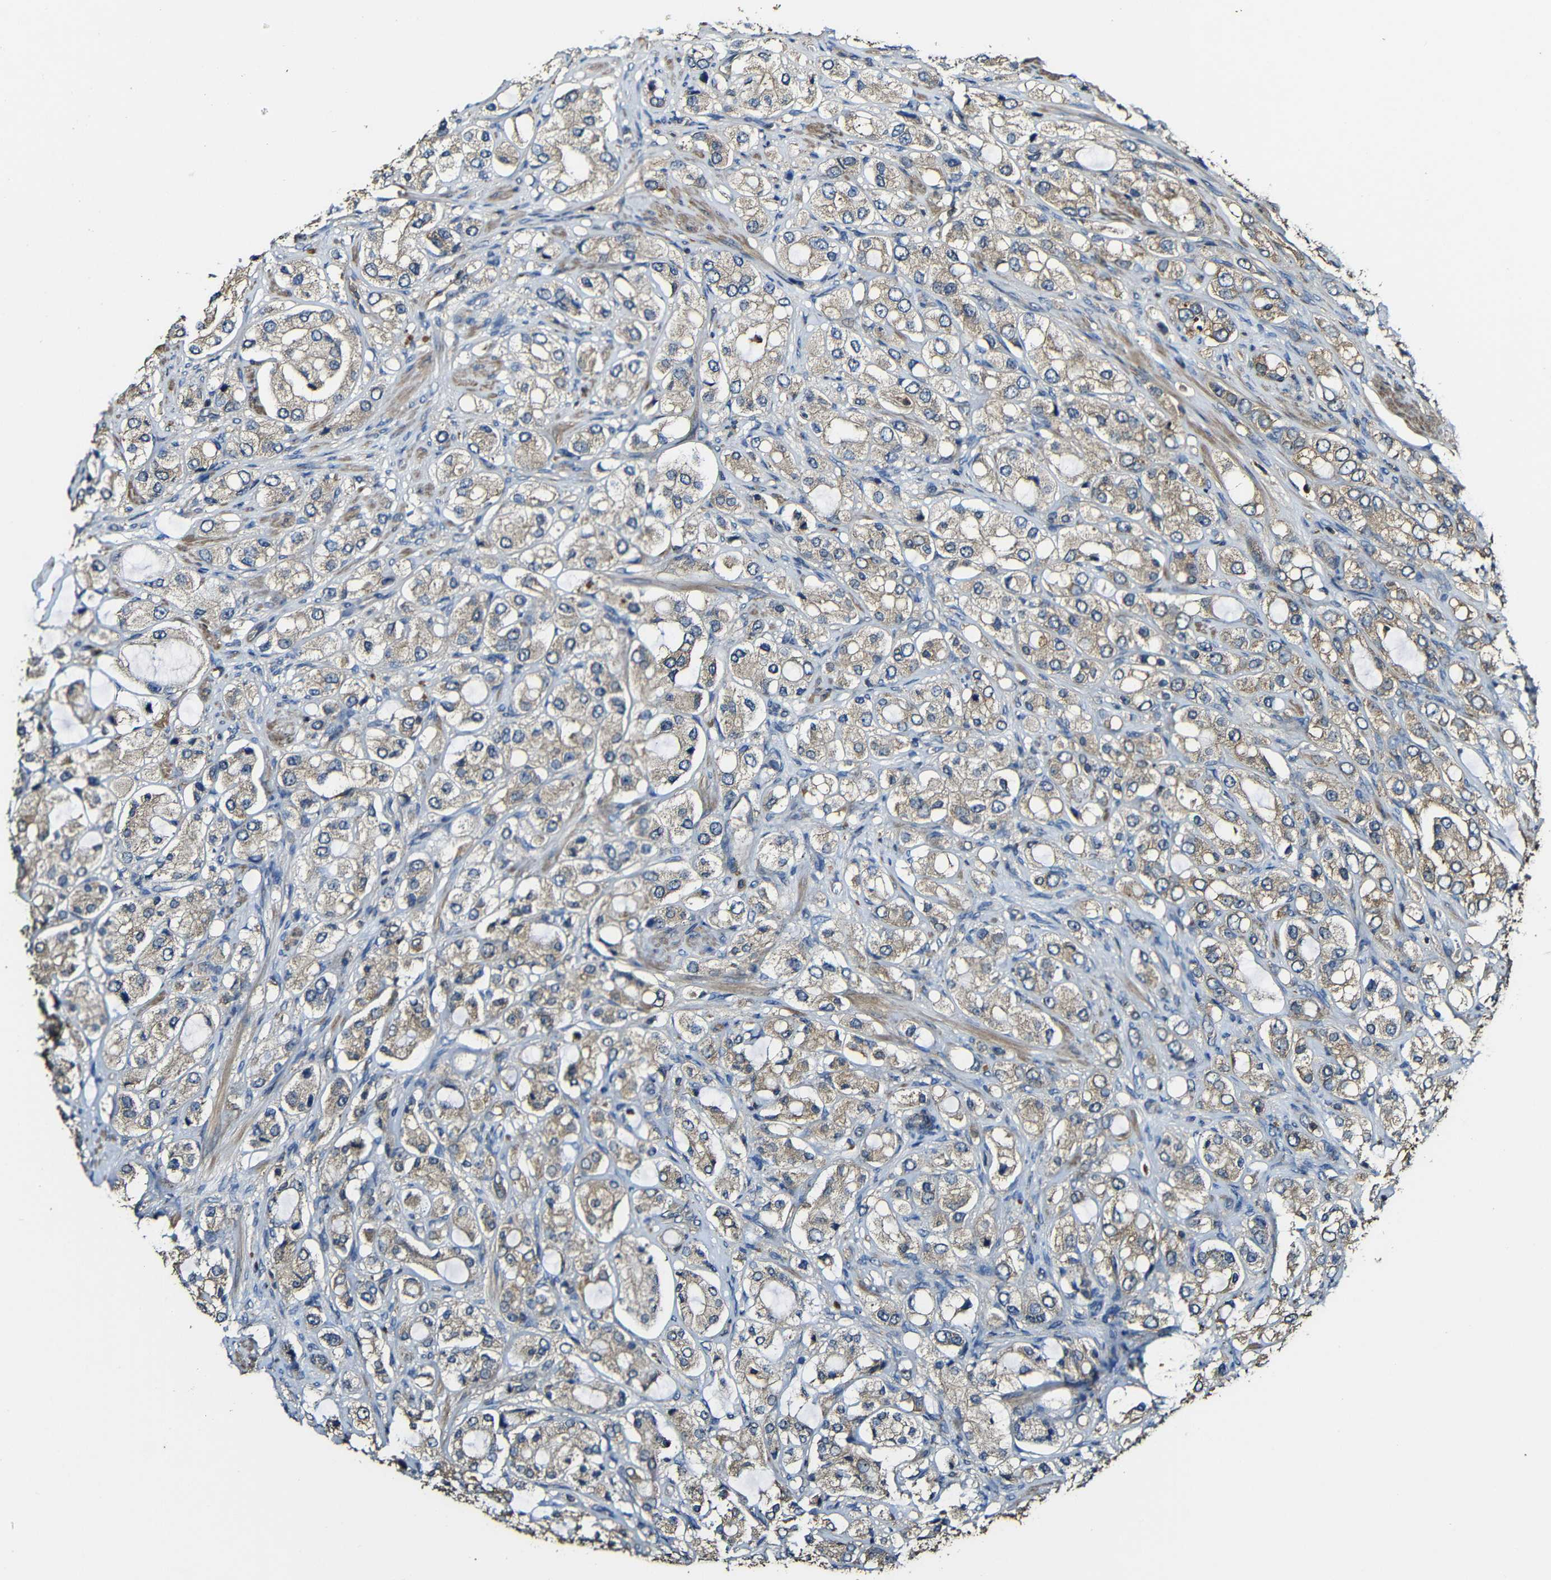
{"staining": {"intensity": "weak", "quantity": ">75%", "location": "cytoplasmic/membranous"}, "tissue": "prostate cancer", "cell_type": "Tumor cells", "image_type": "cancer", "snomed": [{"axis": "morphology", "description": "Adenocarcinoma, High grade"}, {"axis": "topography", "description": "Prostate"}], "caption": "Prostate high-grade adenocarcinoma was stained to show a protein in brown. There is low levels of weak cytoplasmic/membranous expression in about >75% of tumor cells.", "gene": "CASP8", "patient": {"sex": "male", "age": 65}}